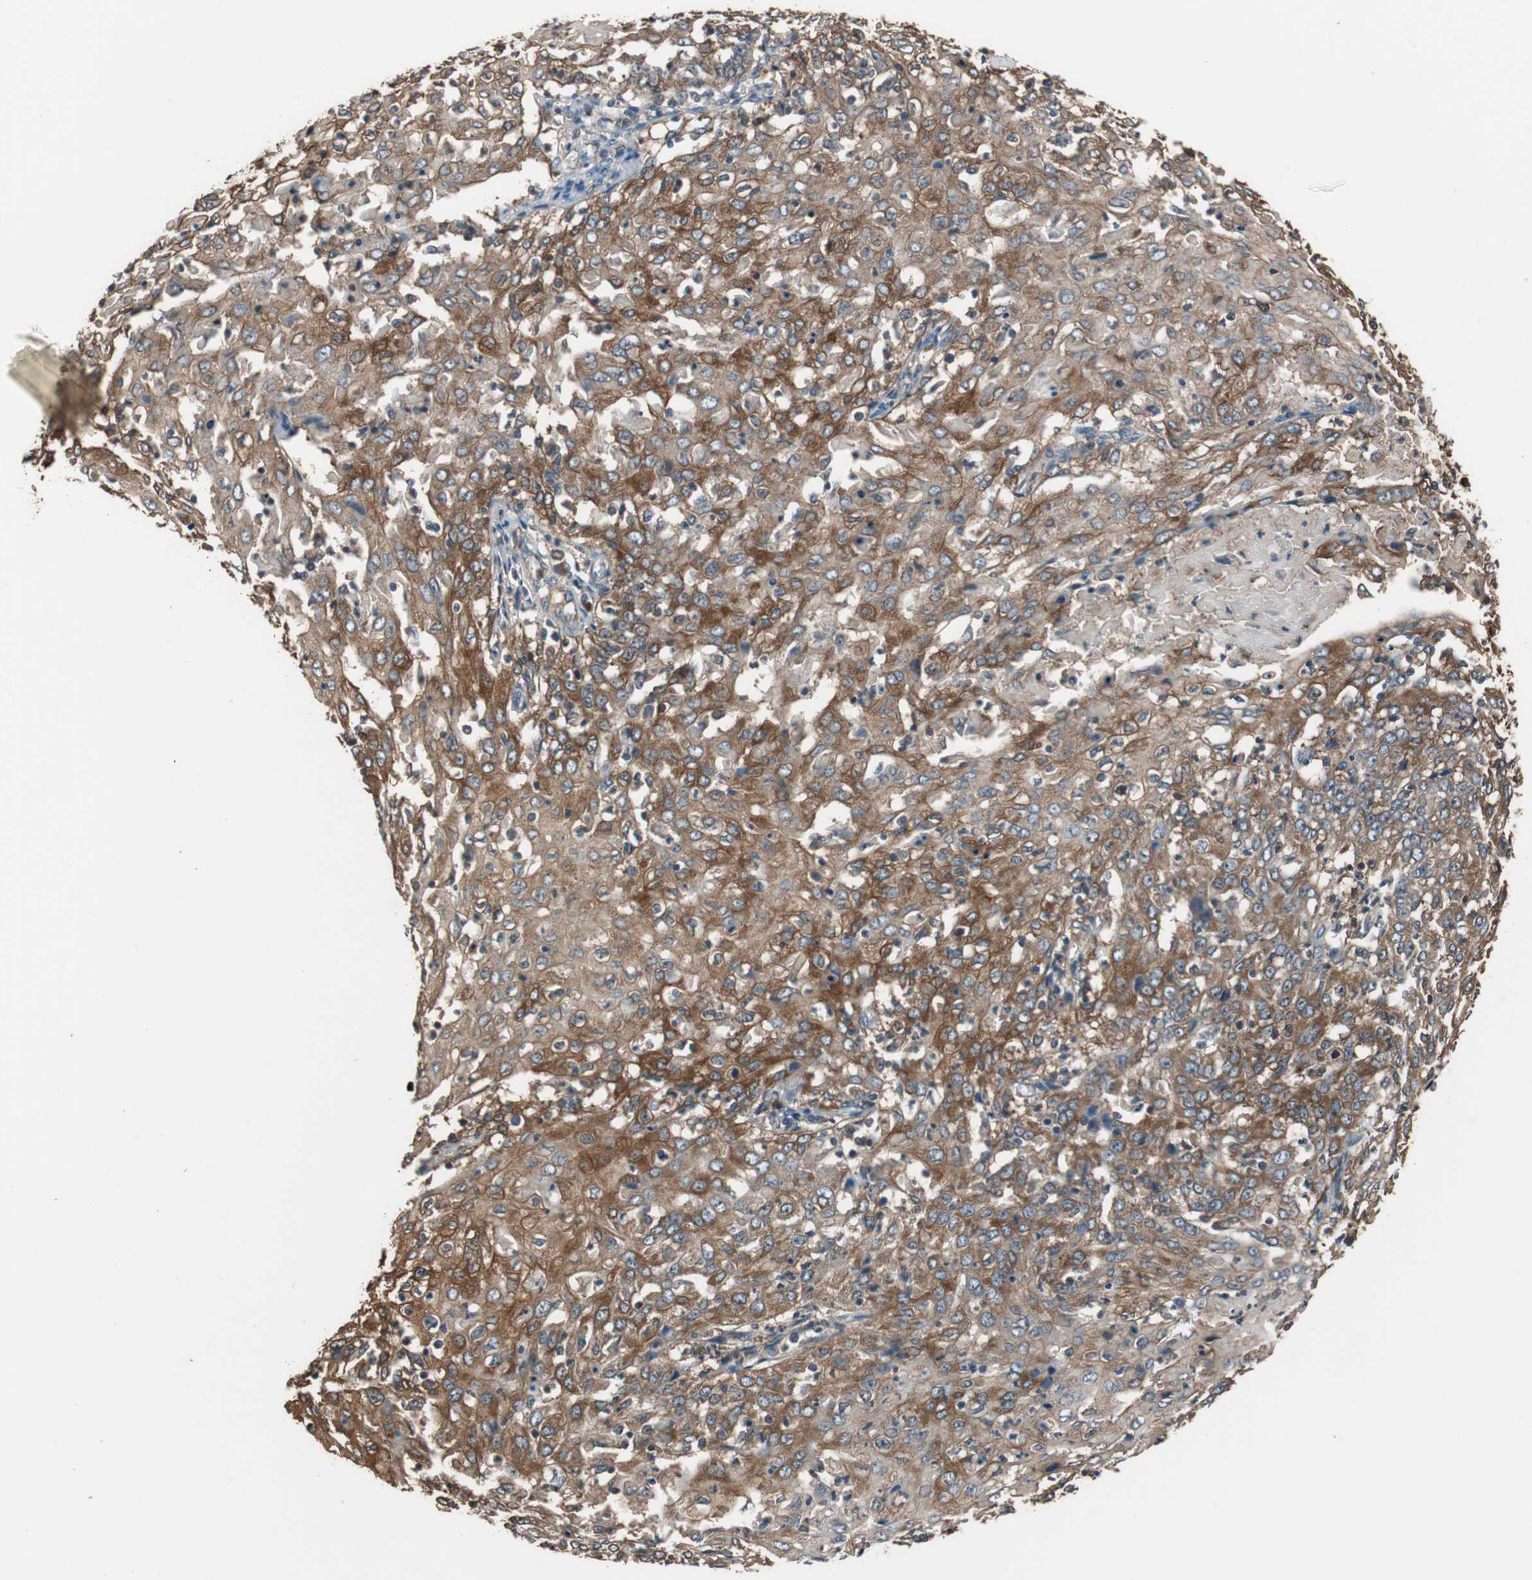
{"staining": {"intensity": "strong", "quantity": ">75%", "location": "cytoplasmic/membranous"}, "tissue": "cervical cancer", "cell_type": "Tumor cells", "image_type": "cancer", "snomed": [{"axis": "morphology", "description": "Squamous cell carcinoma, NOS"}, {"axis": "topography", "description": "Cervix"}], "caption": "Strong cytoplasmic/membranous positivity for a protein is appreciated in approximately >75% of tumor cells of squamous cell carcinoma (cervical) using immunohistochemistry.", "gene": "CAPNS1", "patient": {"sex": "female", "age": 39}}